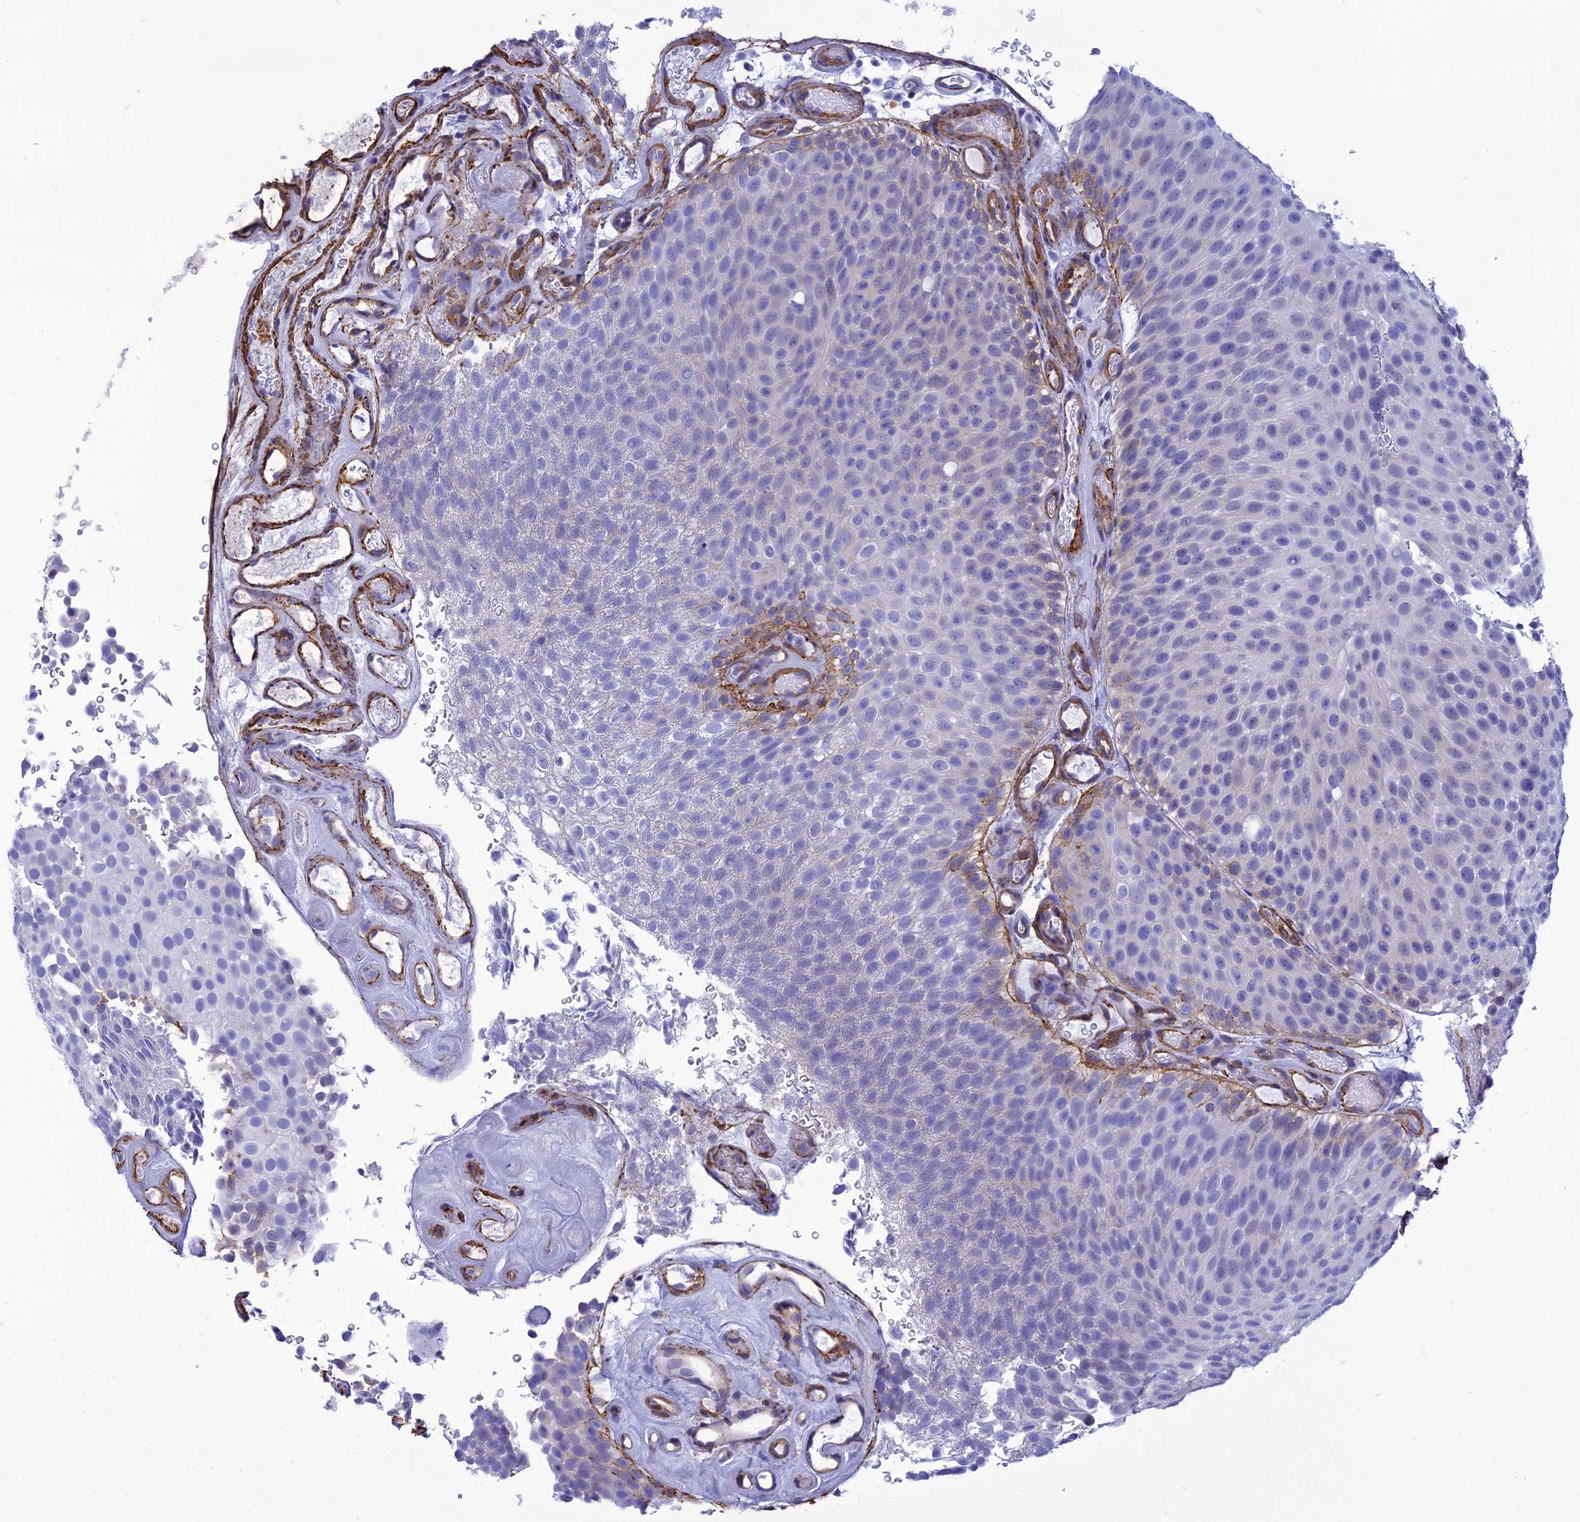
{"staining": {"intensity": "negative", "quantity": "none", "location": "none"}, "tissue": "urothelial cancer", "cell_type": "Tumor cells", "image_type": "cancer", "snomed": [{"axis": "morphology", "description": "Urothelial carcinoma, Low grade"}, {"axis": "topography", "description": "Urinary bladder"}], "caption": "An image of urothelial cancer stained for a protein exhibits no brown staining in tumor cells.", "gene": "NKD1", "patient": {"sex": "male", "age": 78}}